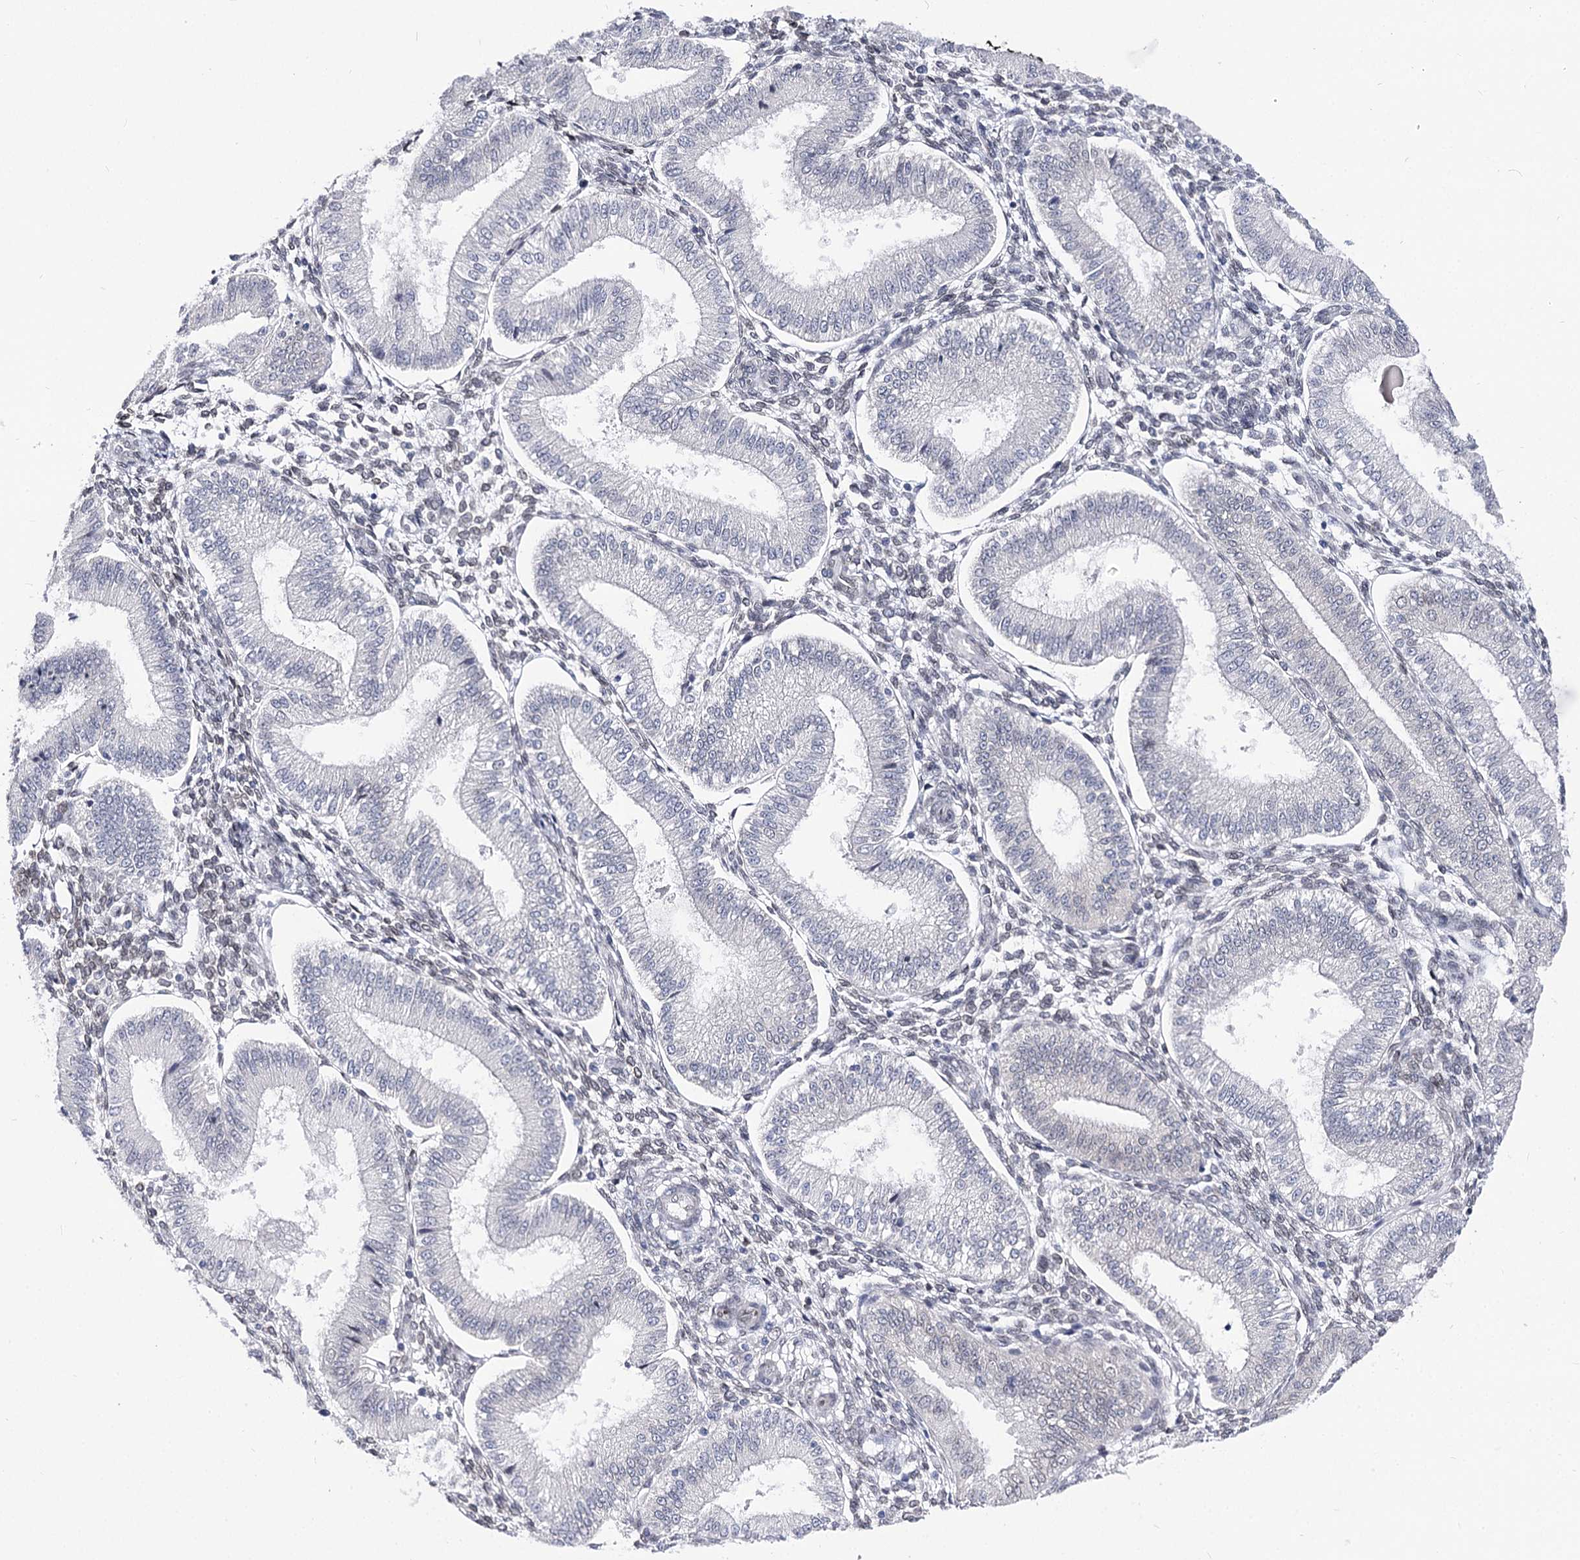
{"staining": {"intensity": "weak", "quantity": "25%-75%", "location": "cytoplasmic/membranous,nuclear"}, "tissue": "endometrium", "cell_type": "Cells in endometrial stroma", "image_type": "normal", "snomed": [{"axis": "morphology", "description": "Normal tissue, NOS"}, {"axis": "topography", "description": "Endometrium"}], "caption": "Cells in endometrial stroma show low levels of weak cytoplasmic/membranous,nuclear staining in approximately 25%-75% of cells in unremarkable human endometrium. (DAB IHC, brown staining for protein, blue staining for nuclei).", "gene": "TMEM201", "patient": {"sex": "female", "age": 39}}